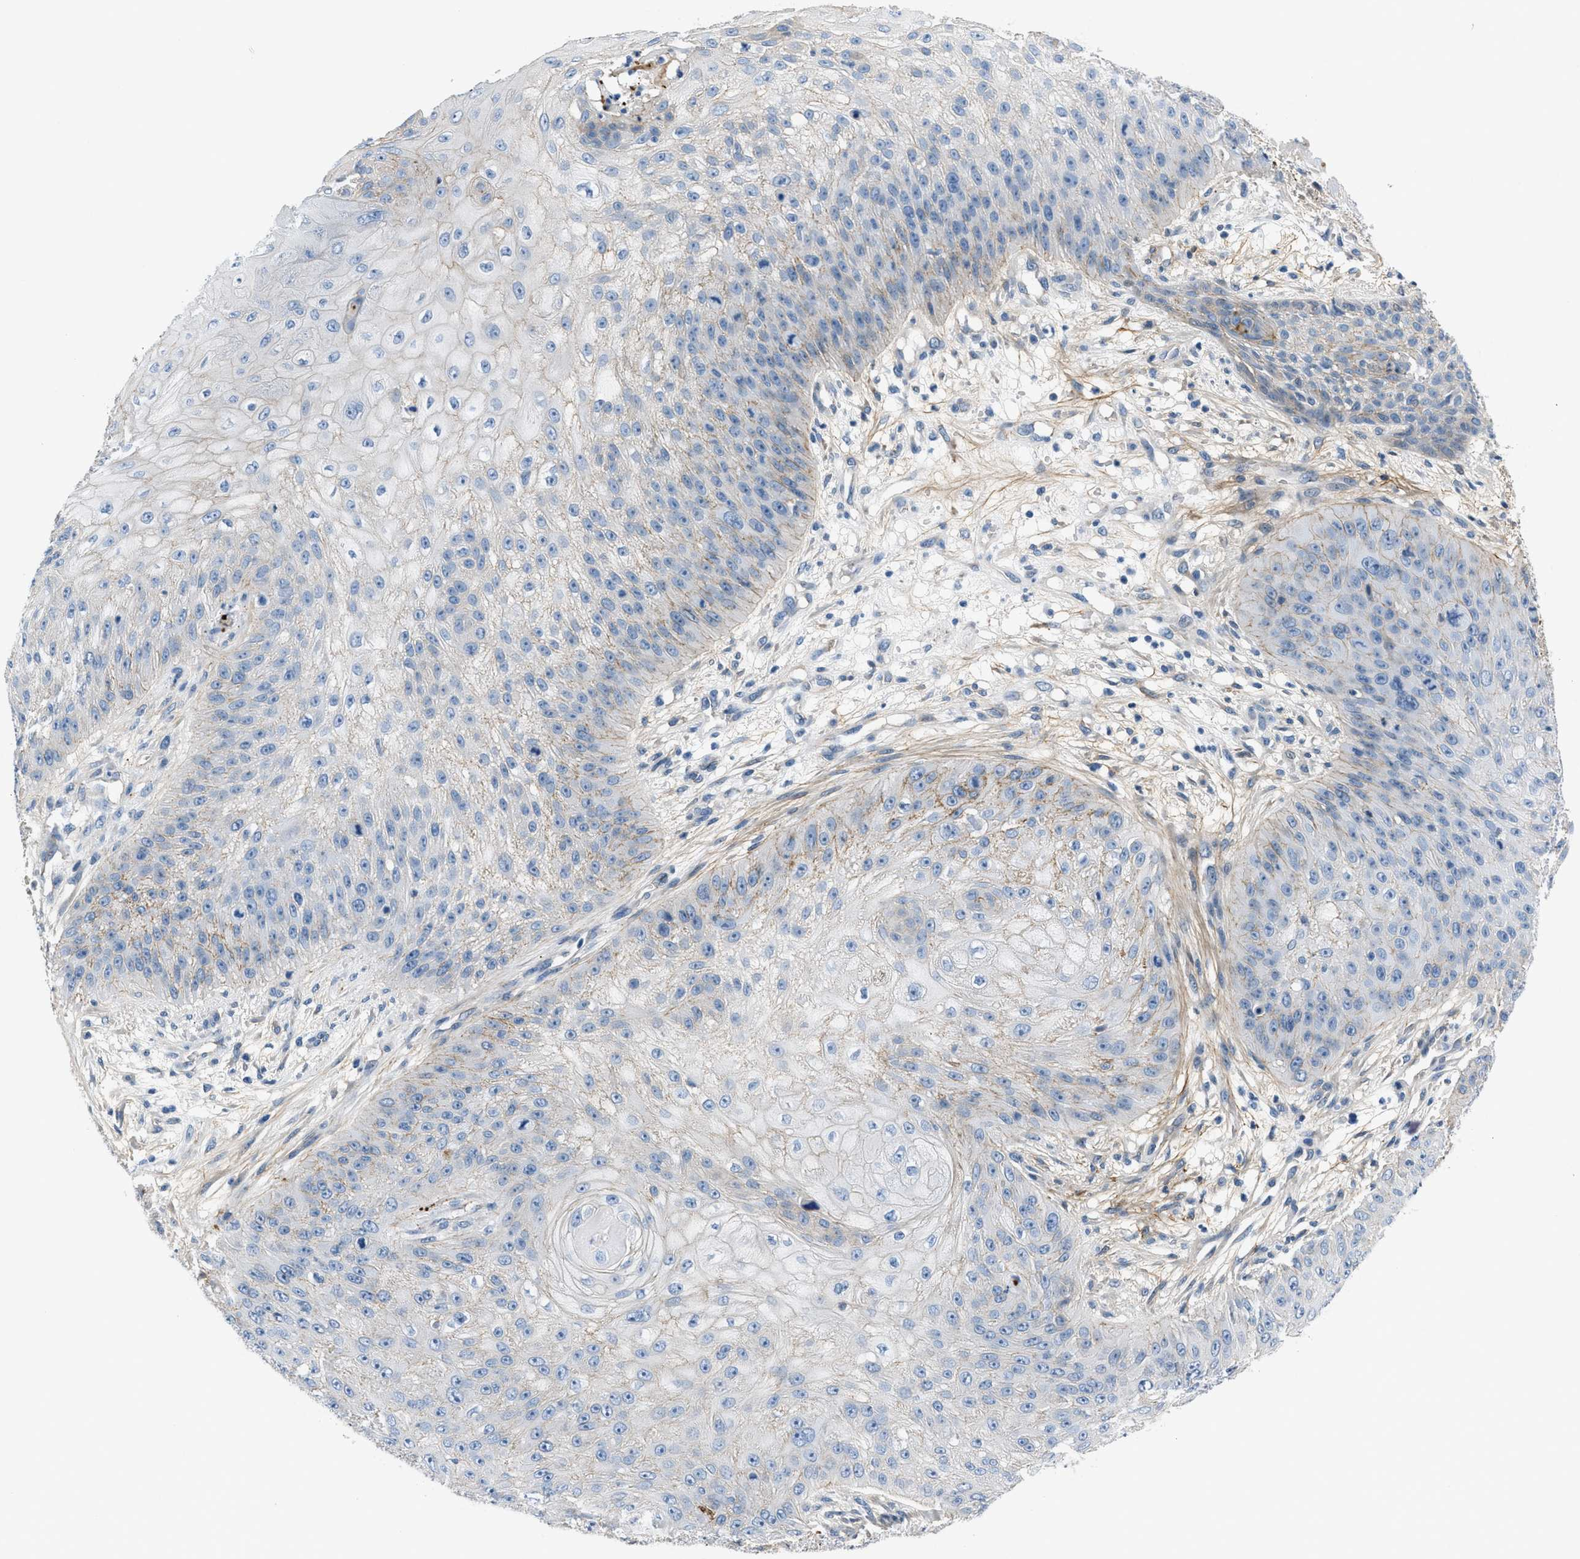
{"staining": {"intensity": "weak", "quantity": "<25%", "location": "cytoplasmic/membranous"}, "tissue": "skin cancer", "cell_type": "Tumor cells", "image_type": "cancer", "snomed": [{"axis": "morphology", "description": "Squamous cell carcinoma, NOS"}, {"axis": "topography", "description": "Skin"}], "caption": "Tumor cells show no significant expression in squamous cell carcinoma (skin). (Stains: DAB IHC with hematoxylin counter stain, Microscopy: brightfield microscopy at high magnification).", "gene": "FBN1", "patient": {"sex": "female", "age": 80}}